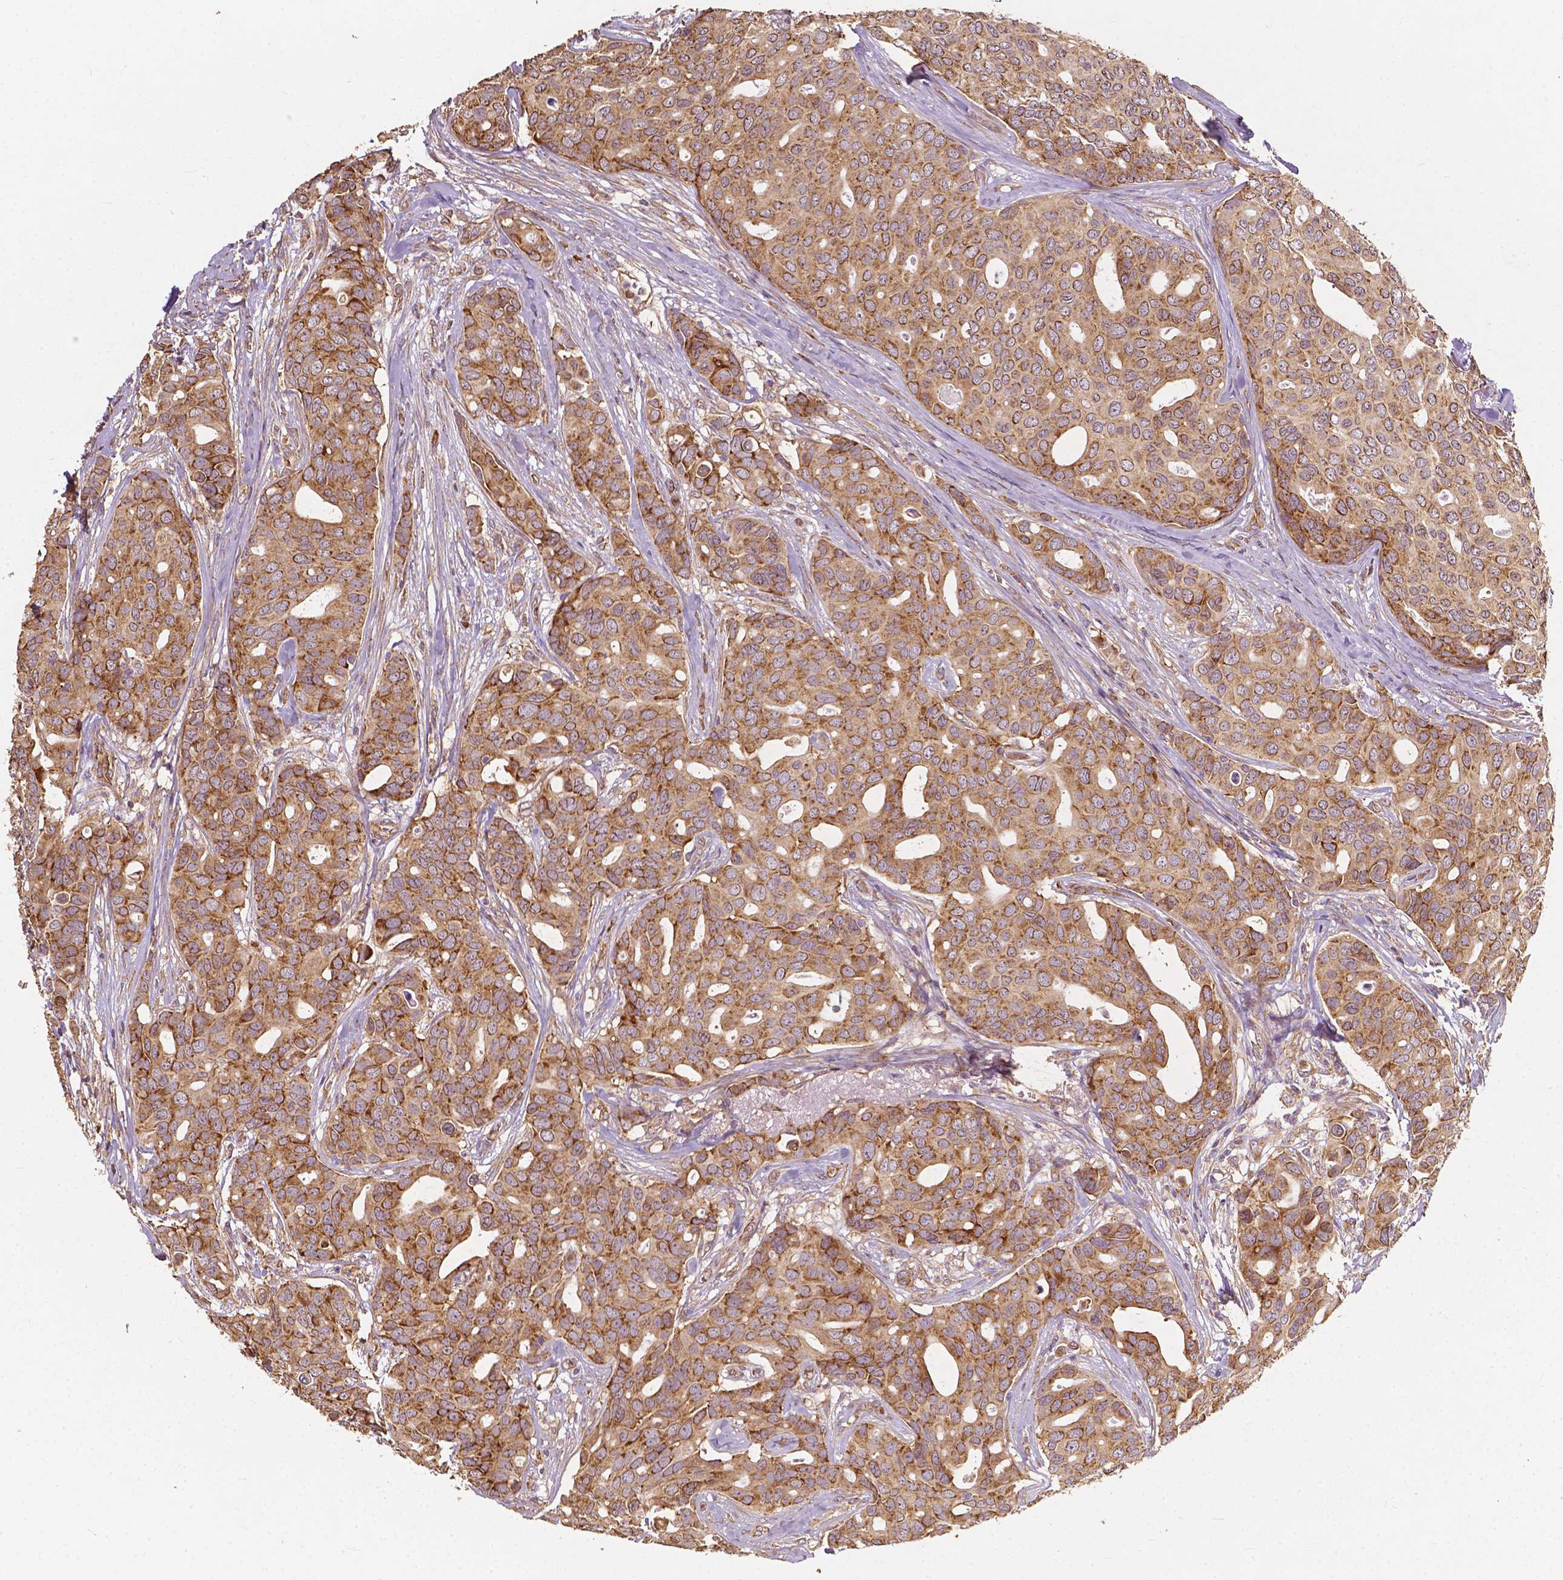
{"staining": {"intensity": "moderate", "quantity": ">75%", "location": "cytoplasmic/membranous"}, "tissue": "breast cancer", "cell_type": "Tumor cells", "image_type": "cancer", "snomed": [{"axis": "morphology", "description": "Duct carcinoma"}, {"axis": "topography", "description": "Breast"}], "caption": "The immunohistochemical stain labels moderate cytoplasmic/membranous staining in tumor cells of intraductal carcinoma (breast) tissue. (DAB (3,3'-diaminobenzidine) = brown stain, brightfield microscopy at high magnification).", "gene": "G3BP1", "patient": {"sex": "female", "age": 54}}